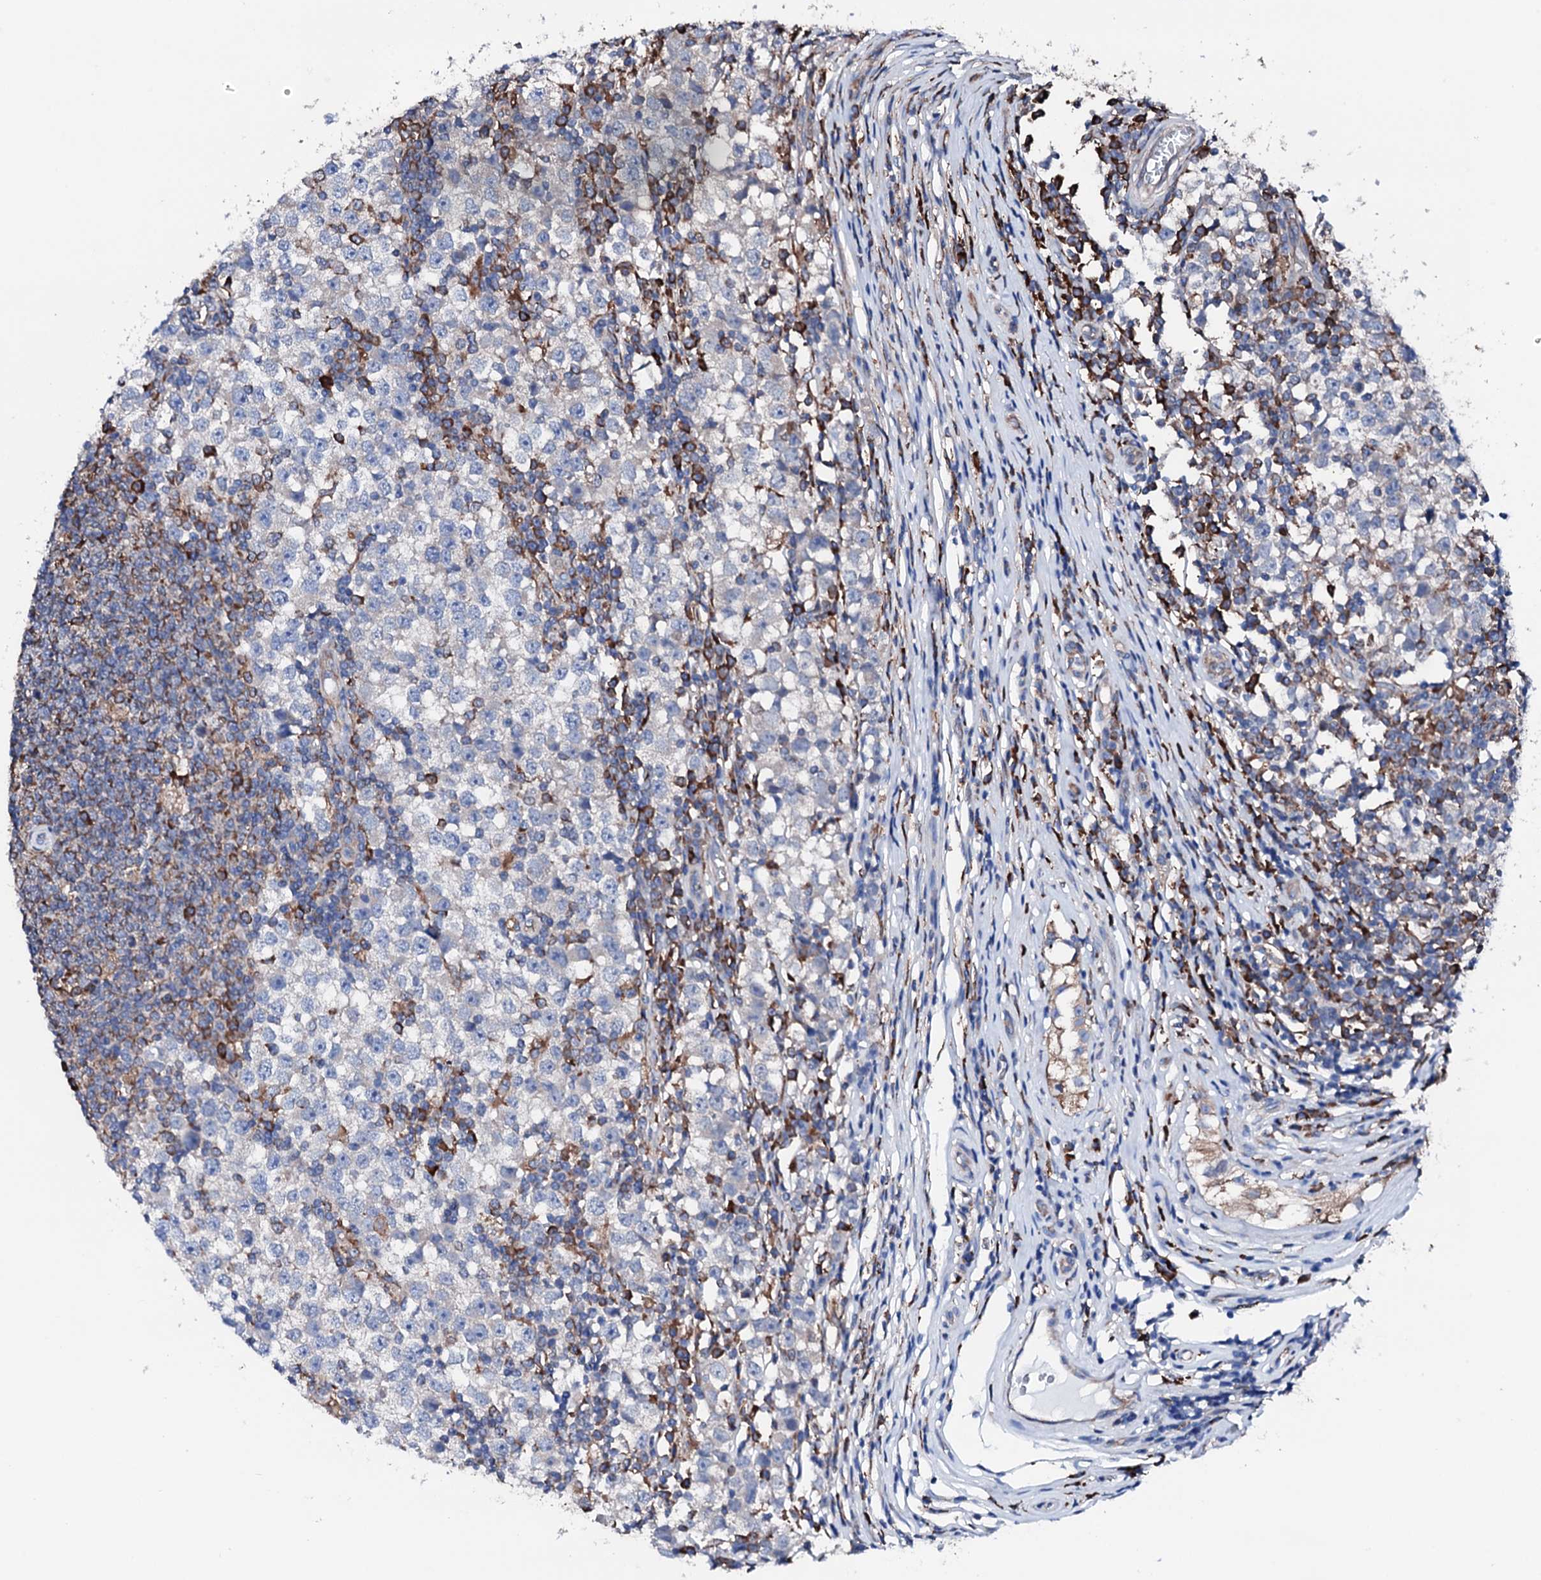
{"staining": {"intensity": "negative", "quantity": "none", "location": "none"}, "tissue": "testis cancer", "cell_type": "Tumor cells", "image_type": "cancer", "snomed": [{"axis": "morphology", "description": "Seminoma, NOS"}, {"axis": "topography", "description": "Testis"}], "caption": "Immunohistochemistry (IHC) of human testis cancer reveals no staining in tumor cells. Brightfield microscopy of immunohistochemistry (IHC) stained with DAB (3,3'-diaminobenzidine) (brown) and hematoxylin (blue), captured at high magnification.", "gene": "AMDHD1", "patient": {"sex": "male", "age": 65}}